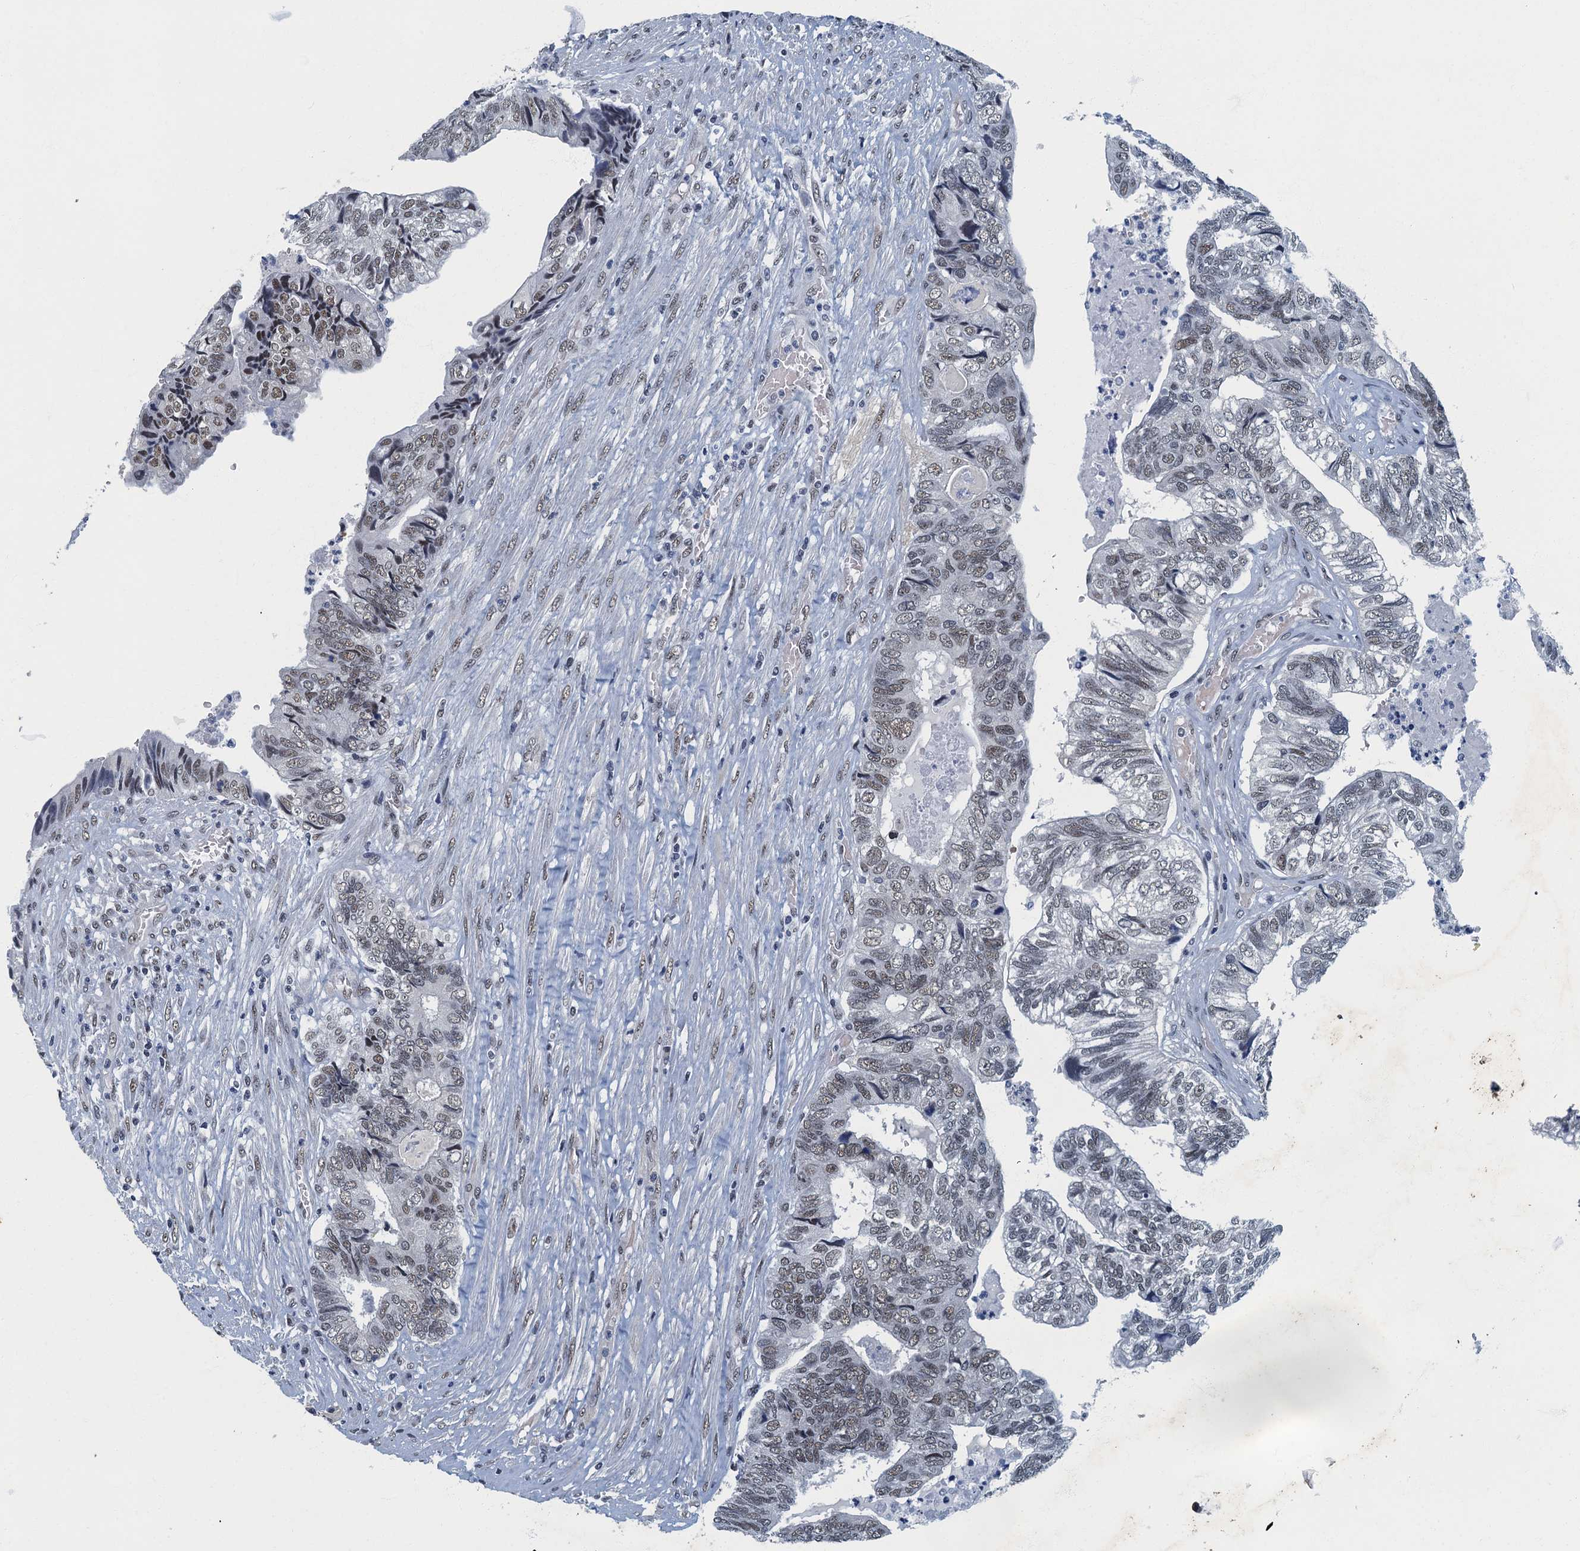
{"staining": {"intensity": "weak", "quantity": "25%-75%", "location": "nuclear"}, "tissue": "colorectal cancer", "cell_type": "Tumor cells", "image_type": "cancer", "snomed": [{"axis": "morphology", "description": "Adenocarcinoma, NOS"}, {"axis": "topography", "description": "Colon"}], "caption": "Weak nuclear expression is seen in about 25%-75% of tumor cells in colorectal adenocarcinoma. (DAB (3,3'-diaminobenzidine) = brown stain, brightfield microscopy at high magnification).", "gene": "GADL1", "patient": {"sex": "female", "age": 67}}